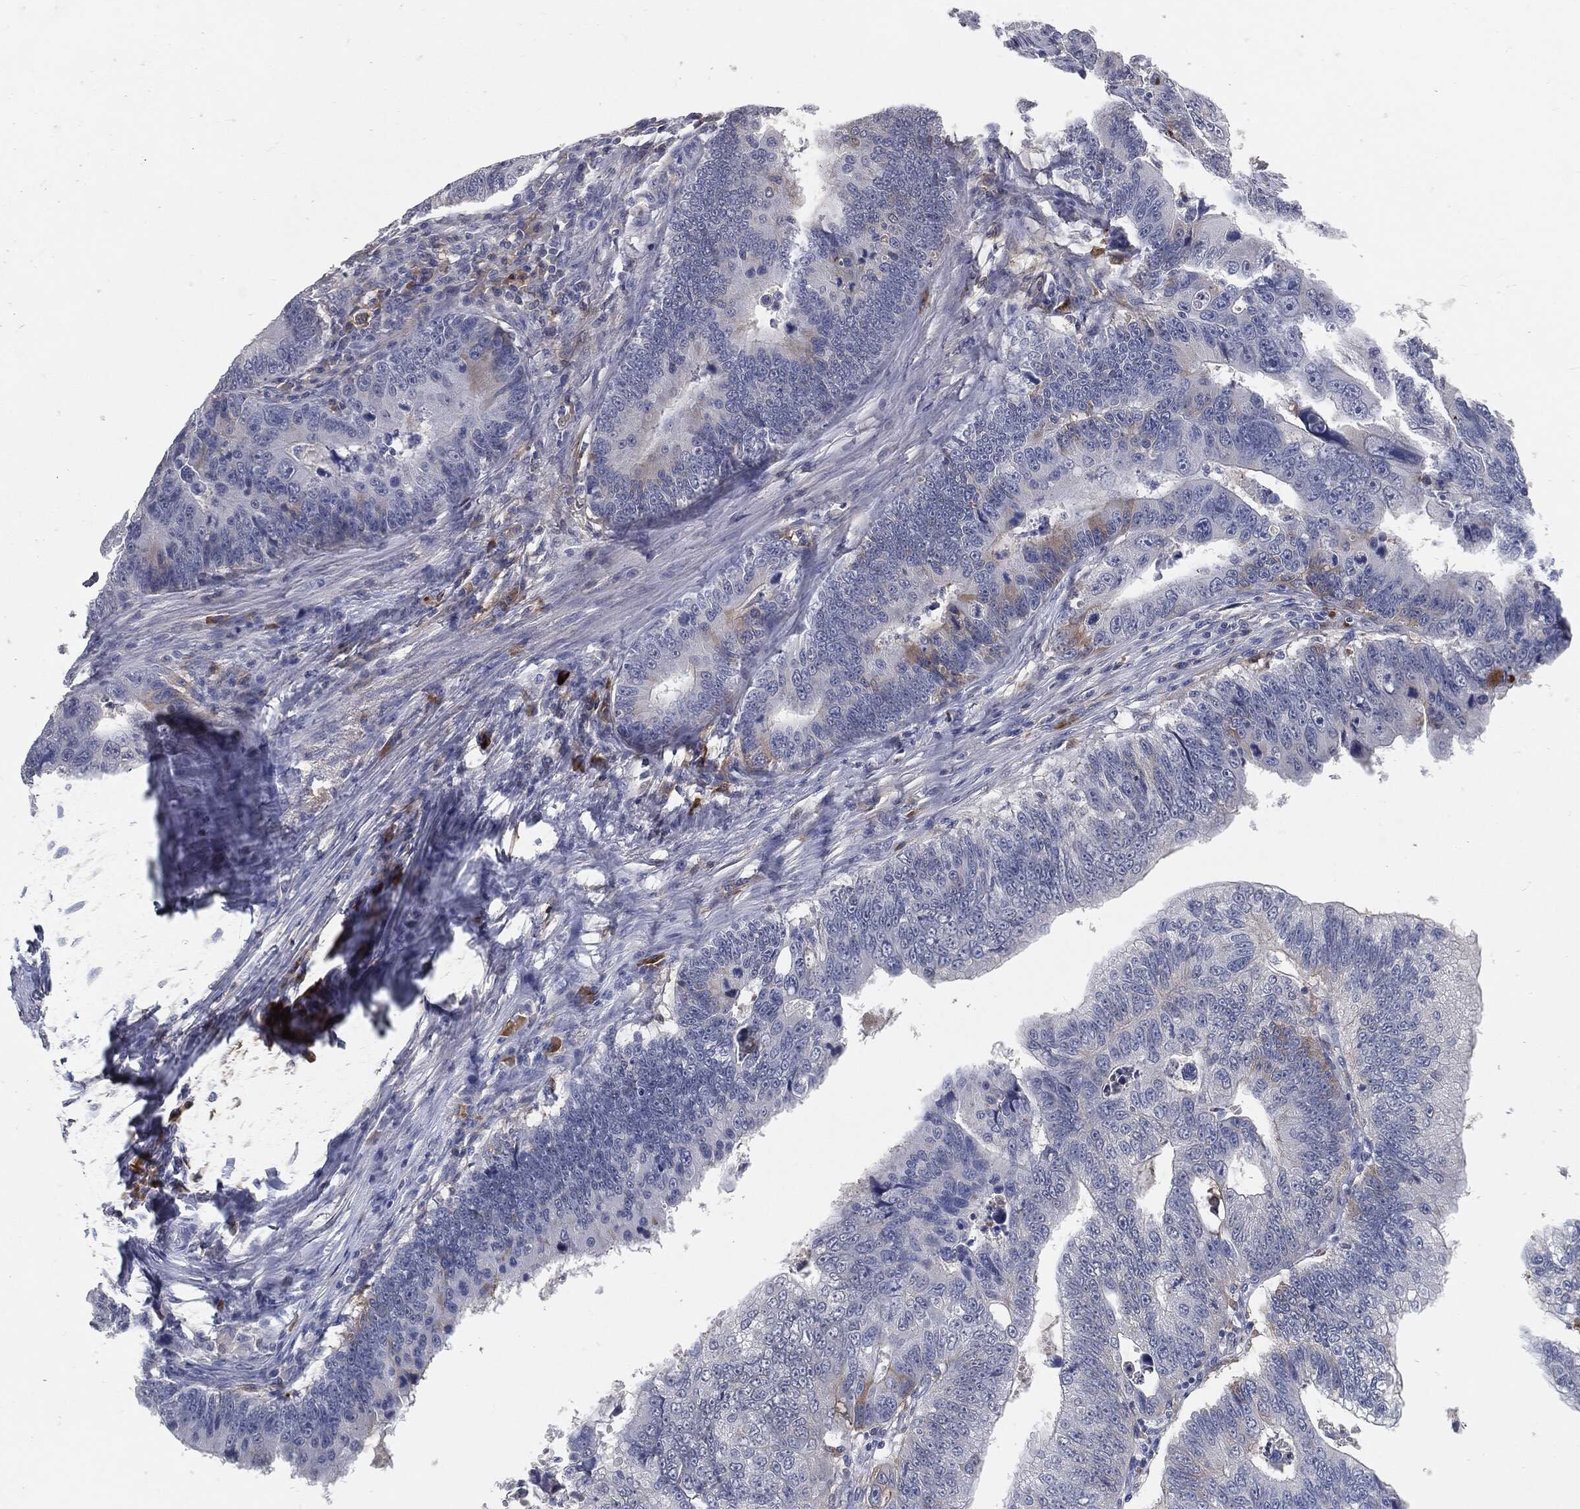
{"staining": {"intensity": "negative", "quantity": "none", "location": "none"}, "tissue": "colorectal cancer", "cell_type": "Tumor cells", "image_type": "cancer", "snomed": [{"axis": "morphology", "description": "Adenocarcinoma, NOS"}, {"axis": "topography", "description": "Colon"}], "caption": "This photomicrograph is of colorectal adenocarcinoma stained with immunohistochemistry to label a protein in brown with the nuclei are counter-stained blue. There is no expression in tumor cells.", "gene": "MST1", "patient": {"sex": "female", "age": 72}}